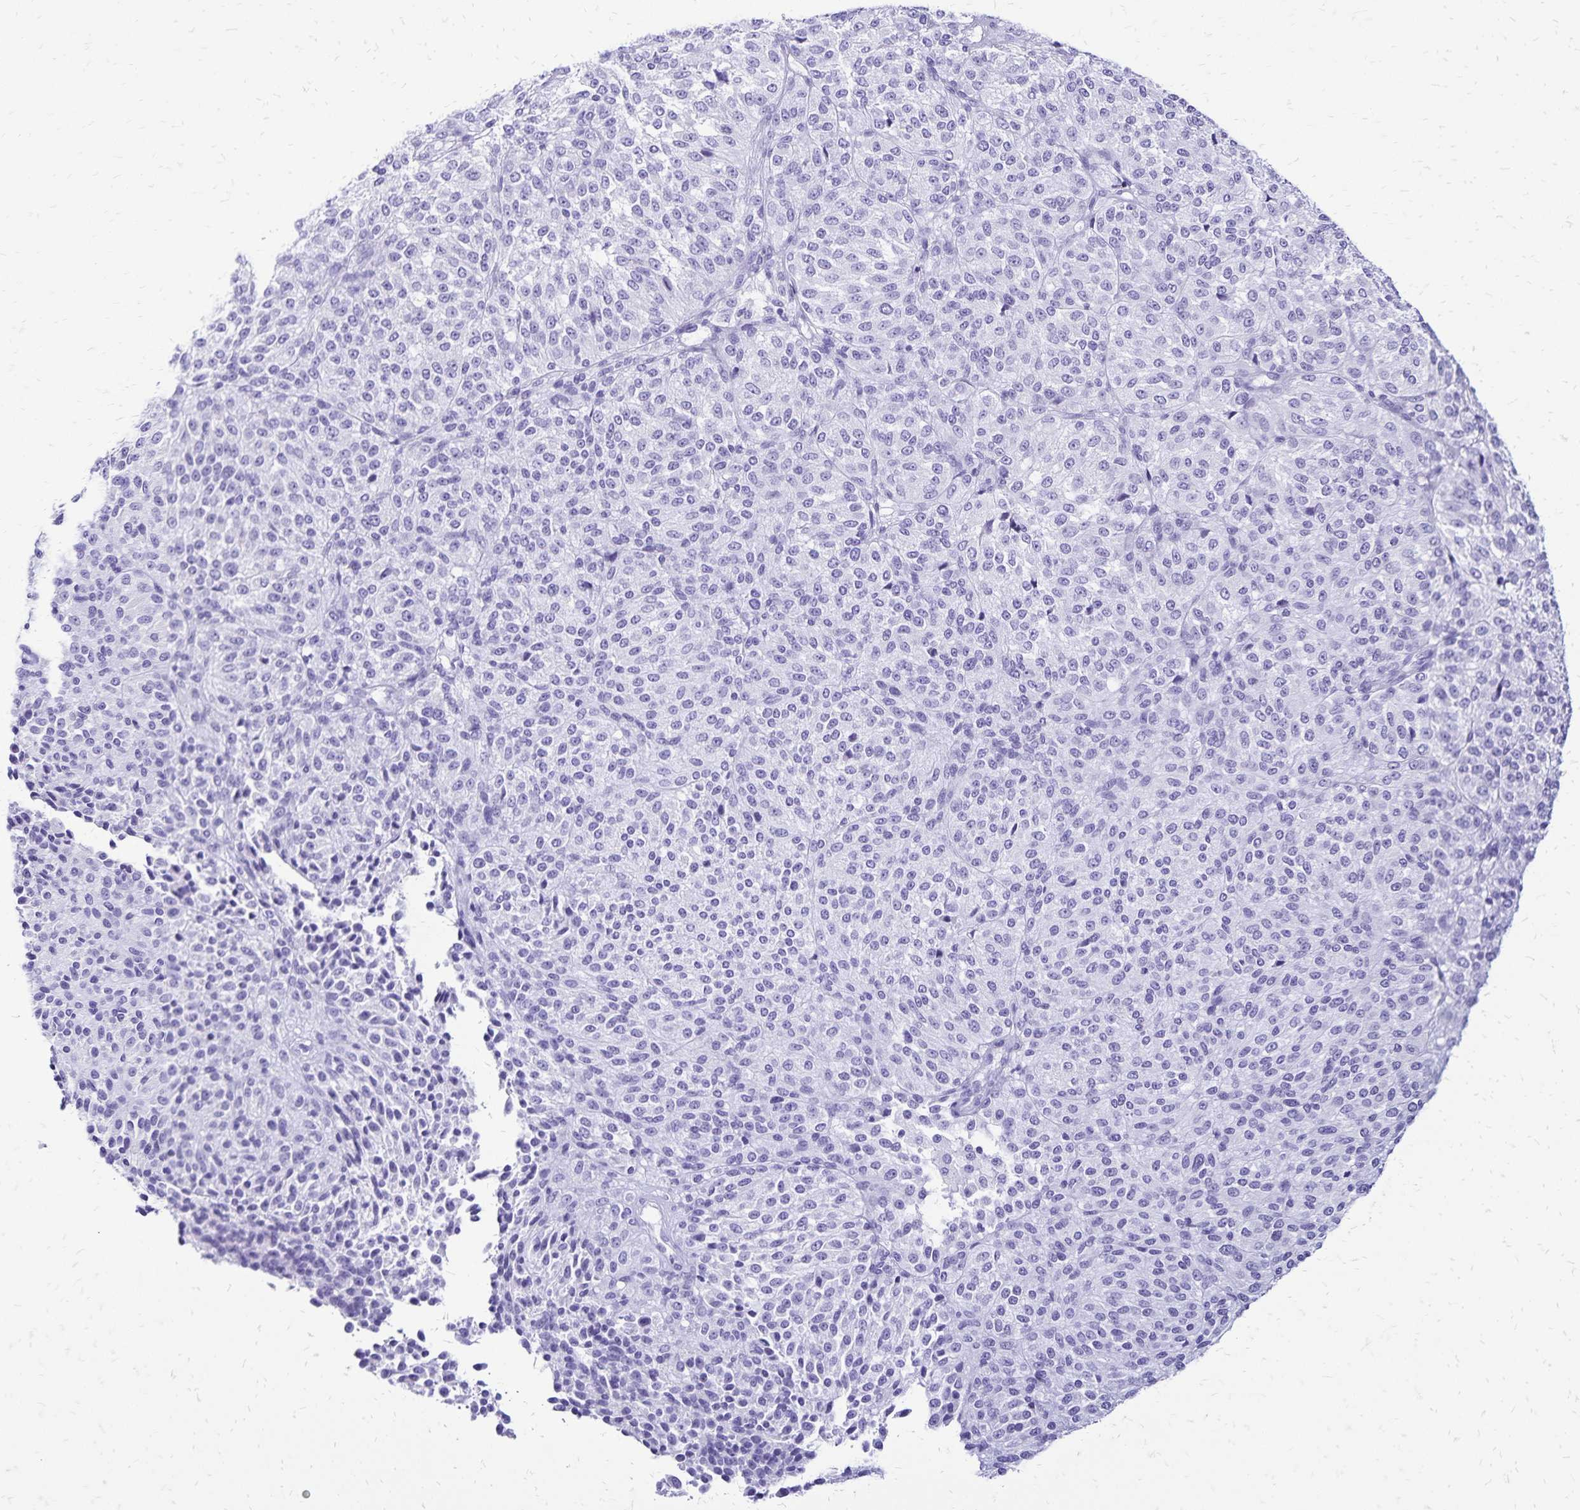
{"staining": {"intensity": "negative", "quantity": "none", "location": "none"}, "tissue": "melanoma", "cell_type": "Tumor cells", "image_type": "cancer", "snomed": [{"axis": "morphology", "description": "Malignant melanoma, Metastatic site"}, {"axis": "topography", "description": "Brain"}], "caption": "Immunohistochemistry histopathology image of neoplastic tissue: human malignant melanoma (metastatic site) stained with DAB demonstrates no significant protein expression in tumor cells.", "gene": "LIN28B", "patient": {"sex": "female", "age": 56}}